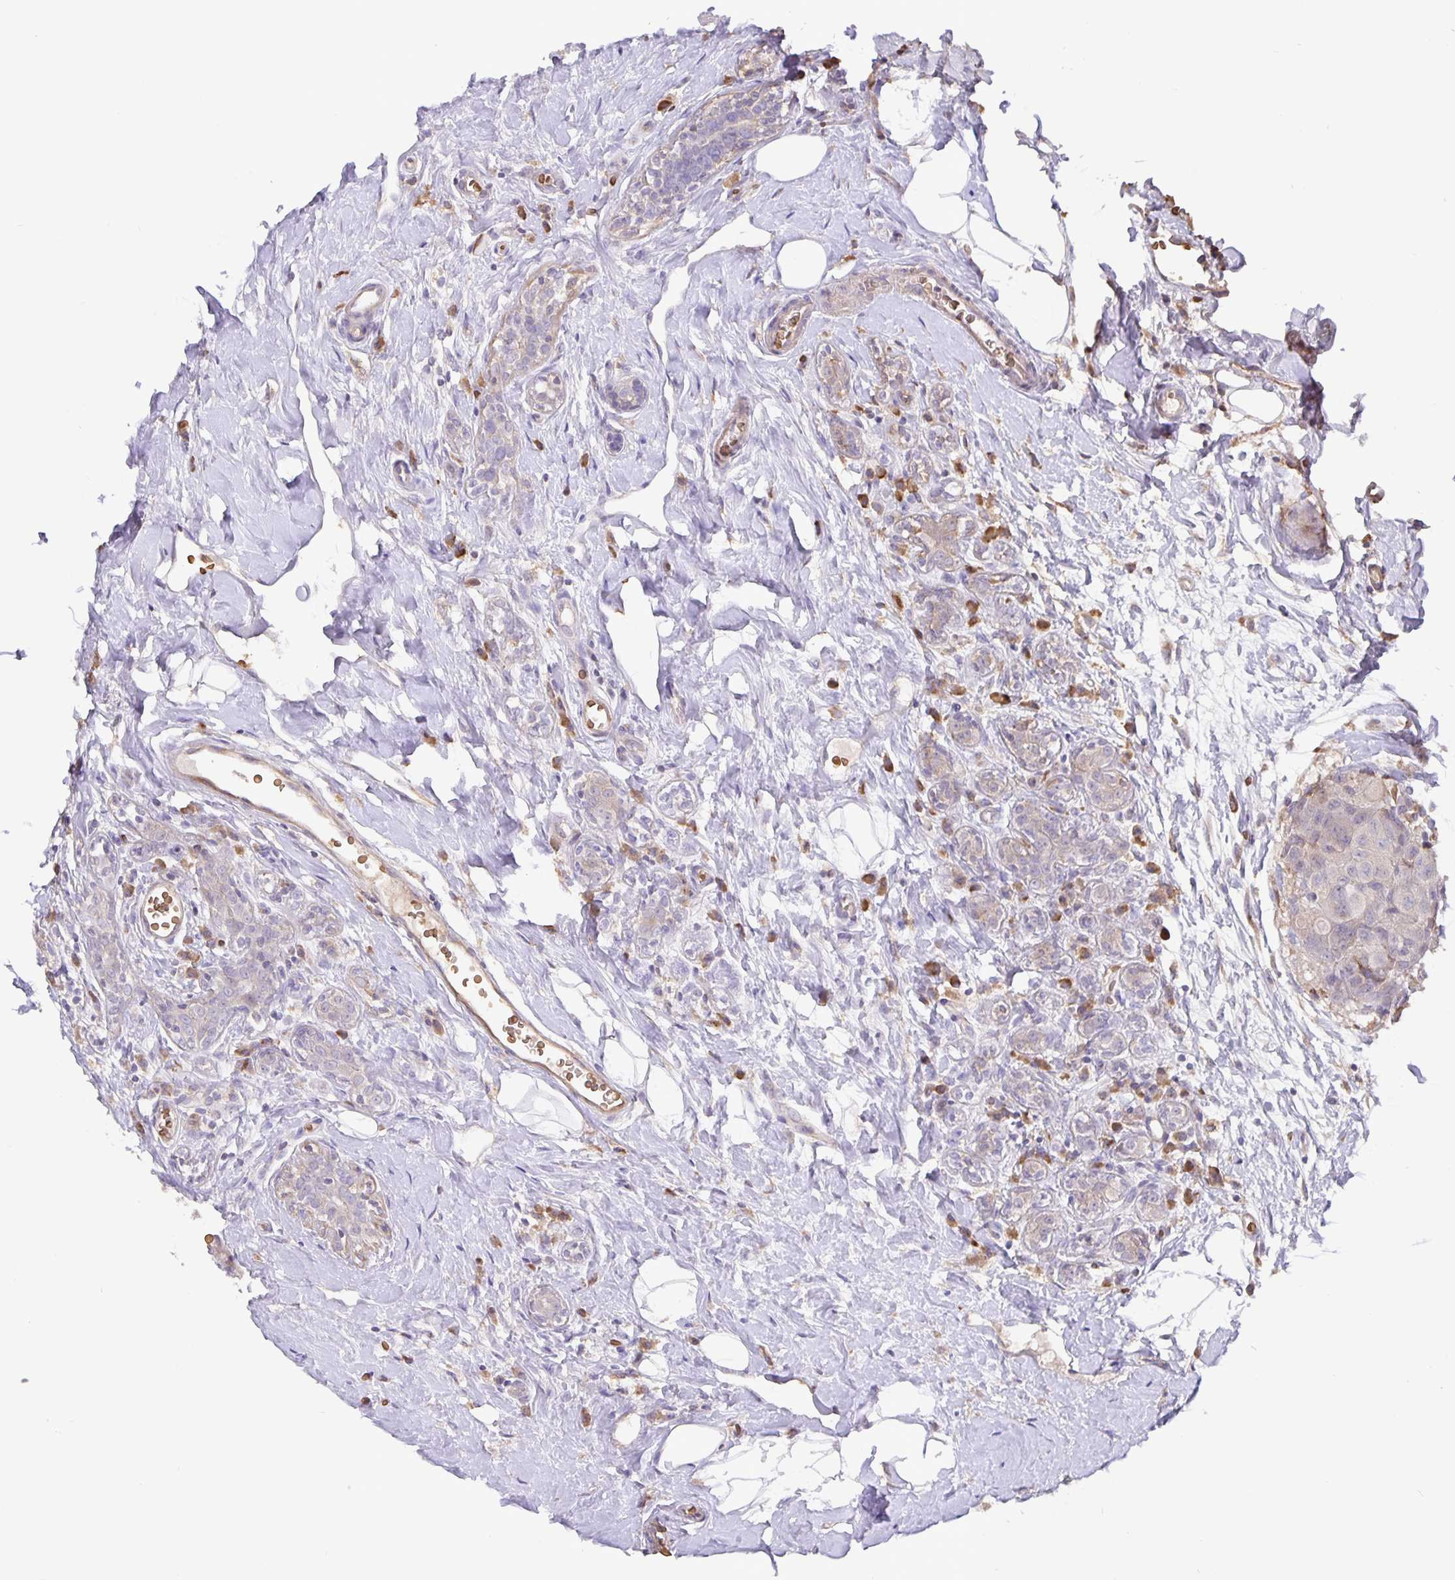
{"staining": {"intensity": "negative", "quantity": "none", "location": "none"}, "tissue": "breast cancer", "cell_type": "Tumor cells", "image_type": "cancer", "snomed": [{"axis": "morphology", "description": "Duct carcinoma"}, {"axis": "topography", "description": "Breast"}], "caption": "Immunohistochemical staining of breast cancer shows no significant expression in tumor cells.", "gene": "TMEM71", "patient": {"sex": "female", "age": 43}}